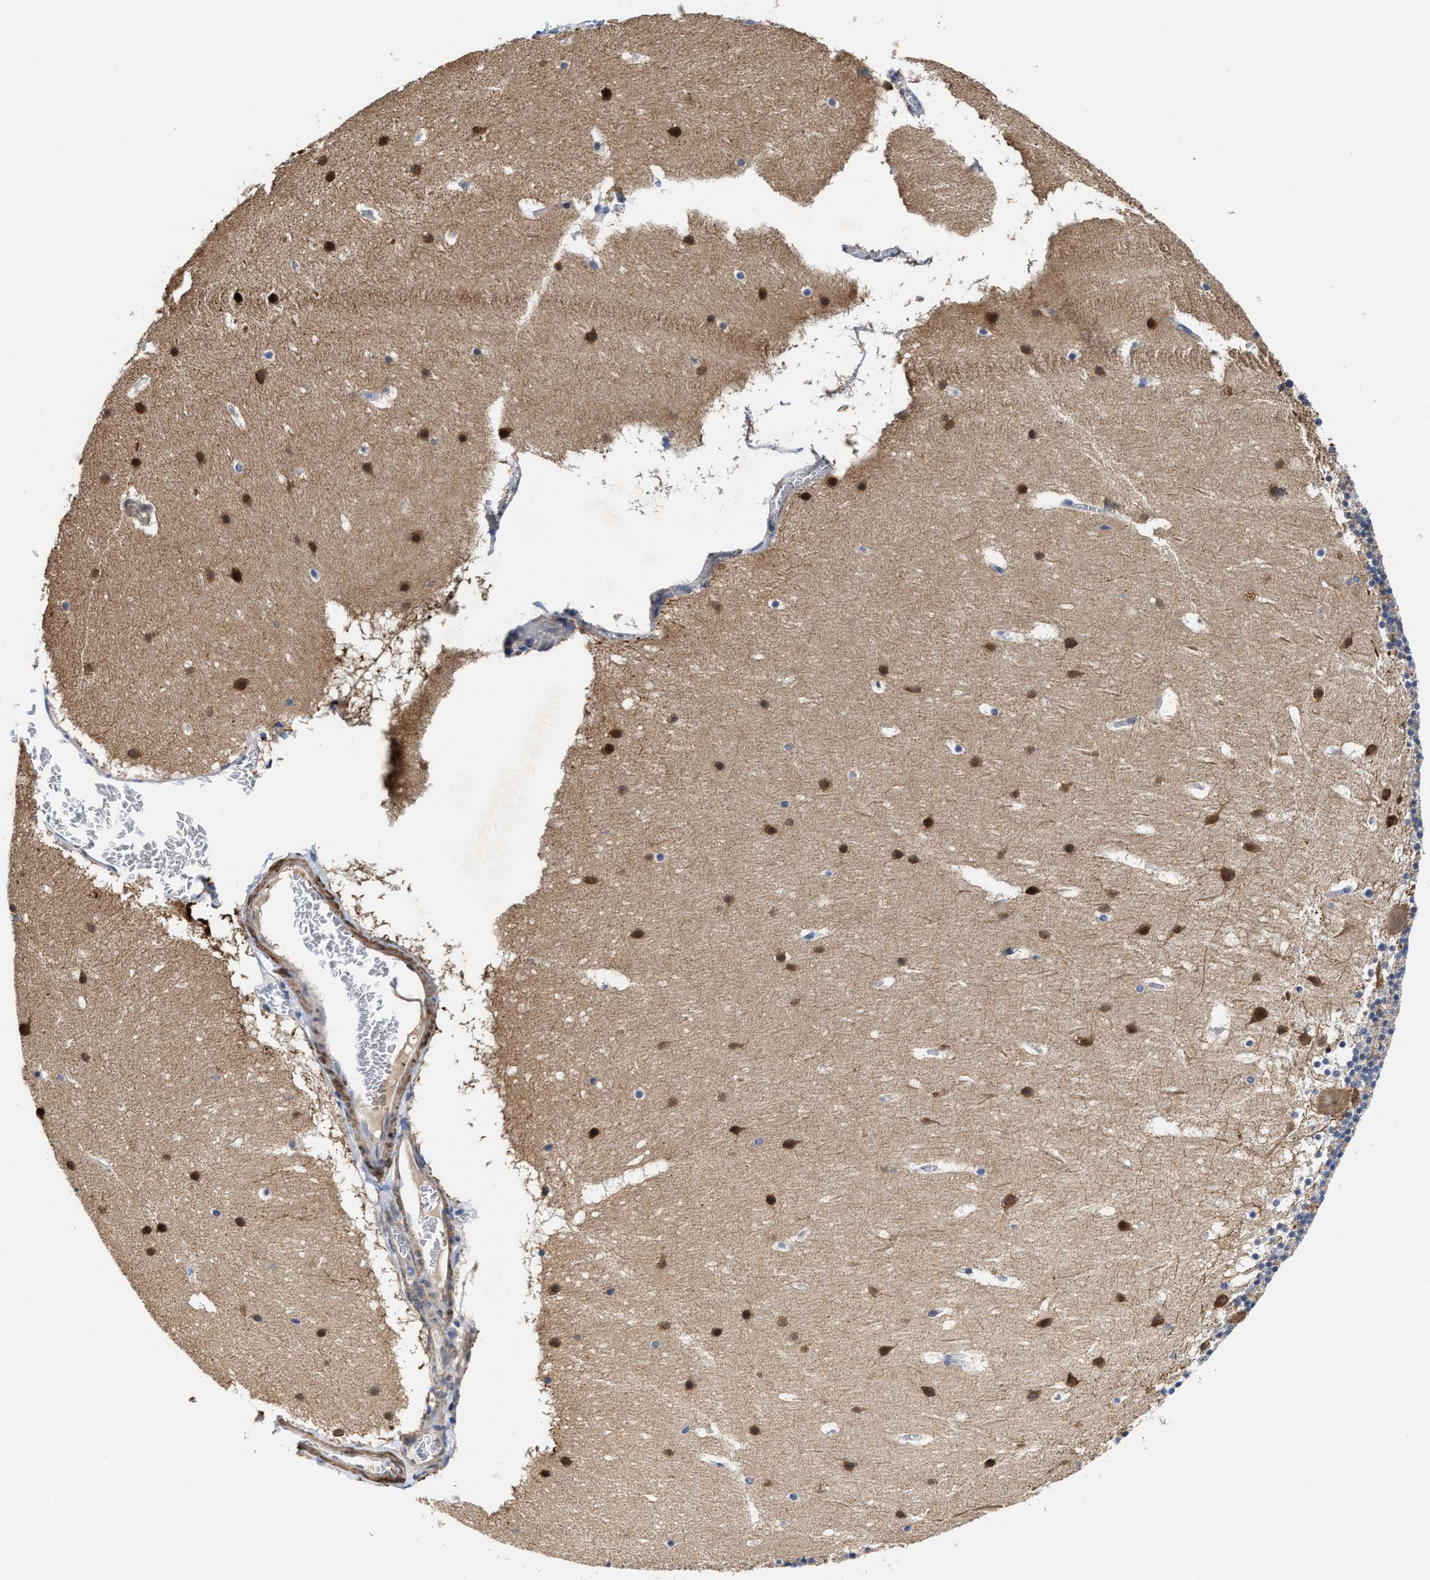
{"staining": {"intensity": "weak", "quantity": "<25%", "location": "cytoplasmic/membranous"}, "tissue": "cerebellum", "cell_type": "Cells in granular layer", "image_type": "normal", "snomed": [{"axis": "morphology", "description": "Normal tissue, NOS"}, {"axis": "topography", "description": "Cerebellum"}], "caption": "Immunohistochemistry (IHC) of unremarkable cerebellum displays no positivity in cells in granular layer.", "gene": "KIF12", "patient": {"sex": "male", "age": 45}}